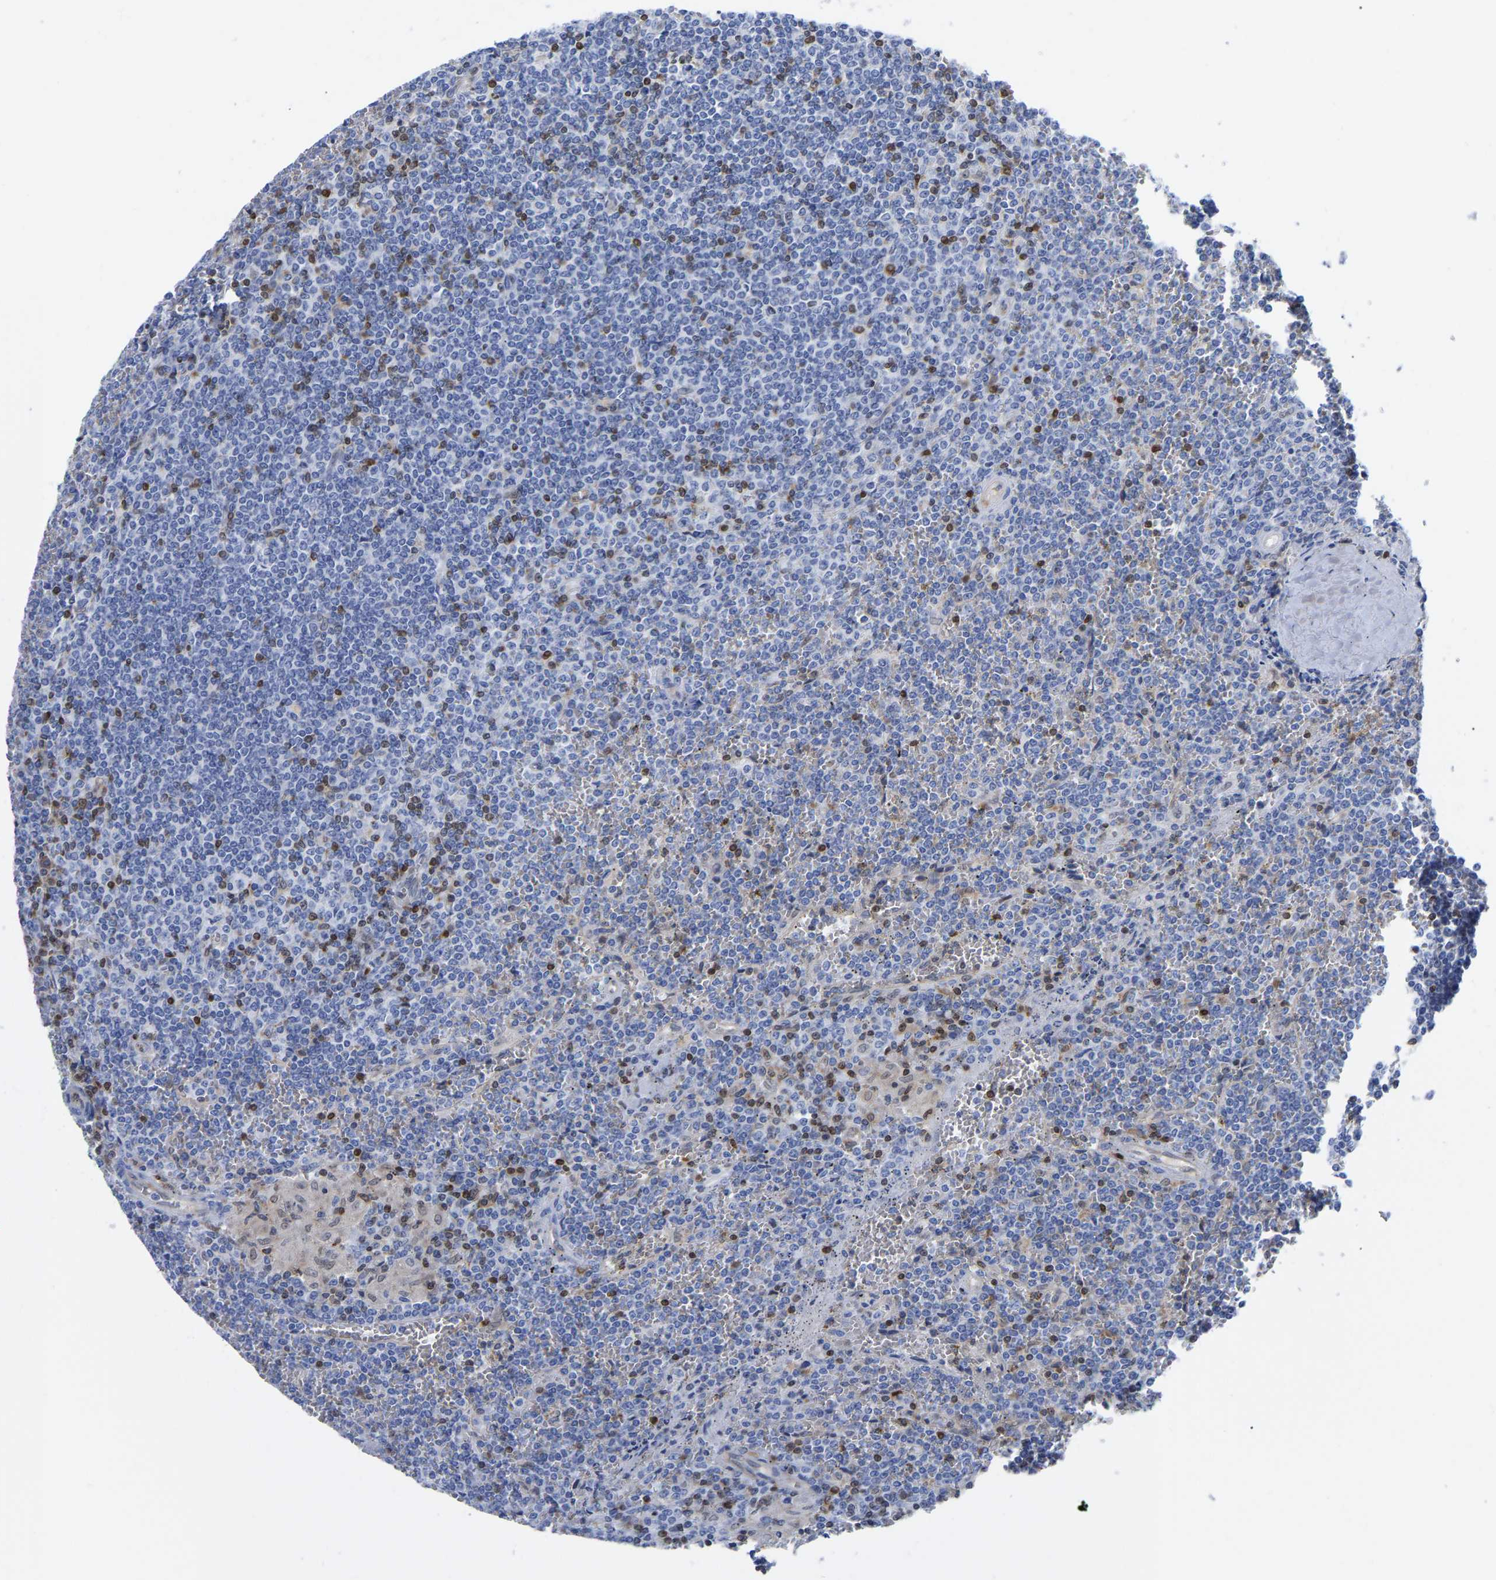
{"staining": {"intensity": "negative", "quantity": "none", "location": "none"}, "tissue": "lymphoma", "cell_type": "Tumor cells", "image_type": "cancer", "snomed": [{"axis": "morphology", "description": "Malignant lymphoma, non-Hodgkin's type, Low grade"}, {"axis": "topography", "description": "Spleen"}], "caption": "Tumor cells show no significant staining in low-grade malignant lymphoma, non-Hodgkin's type.", "gene": "GIMAP4", "patient": {"sex": "female", "age": 19}}